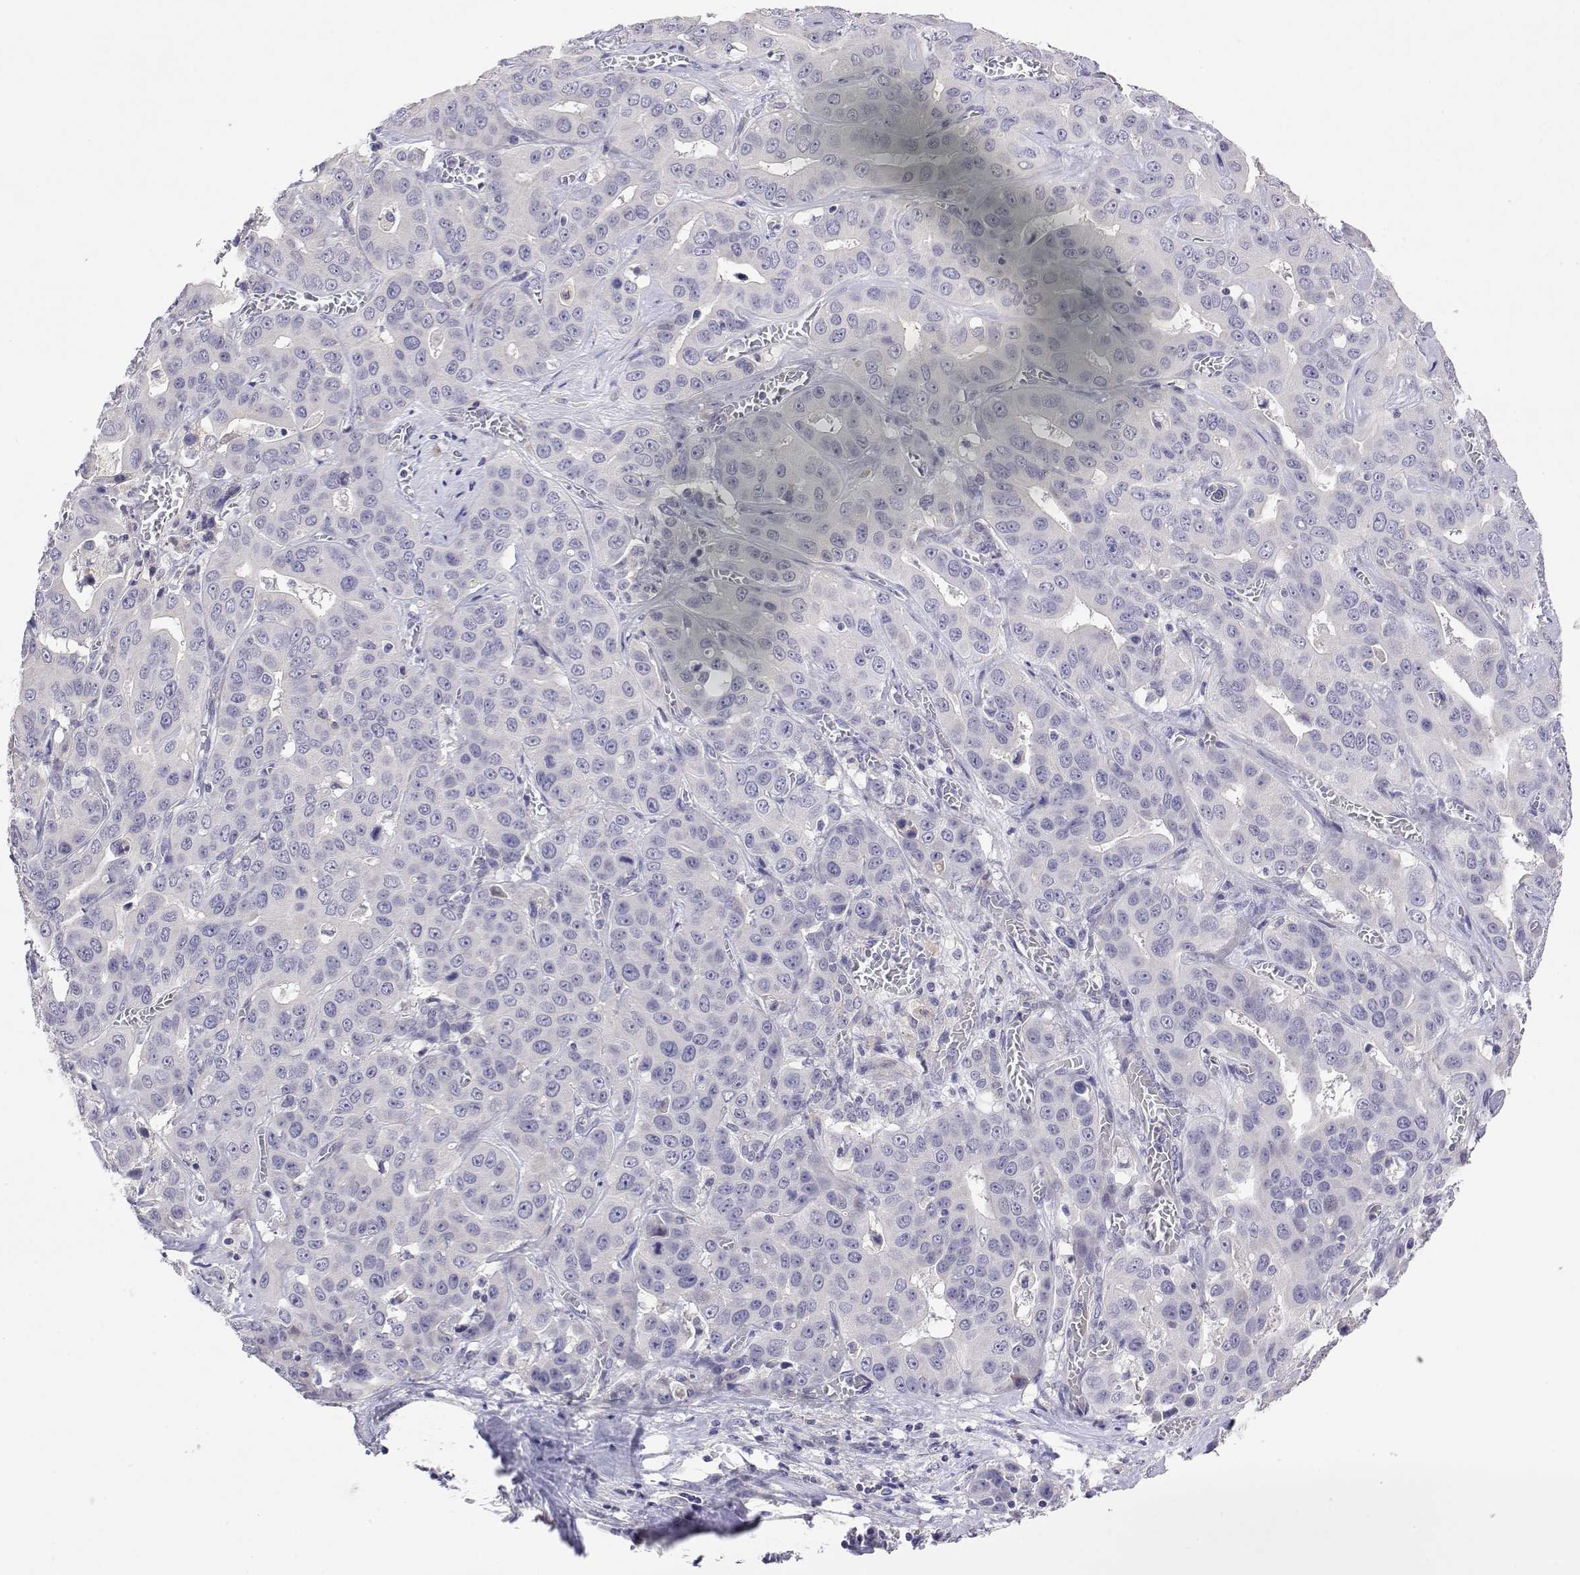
{"staining": {"intensity": "negative", "quantity": "none", "location": "none"}, "tissue": "liver cancer", "cell_type": "Tumor cells", "image_type": "cancer", "snomed": [{"axis": "morphology", "description": "Cholangiocarcinoma"}, {"axis": "topography", "description": "Liver"}], "caption": "An immunohistochemistry image of liver cholangiocarcinoma is shown. There is no staining in tumor cells of liver cholangiocarcinoma.", "gene": "GGACT", "patient": {"sex": "female", "age": 52}}